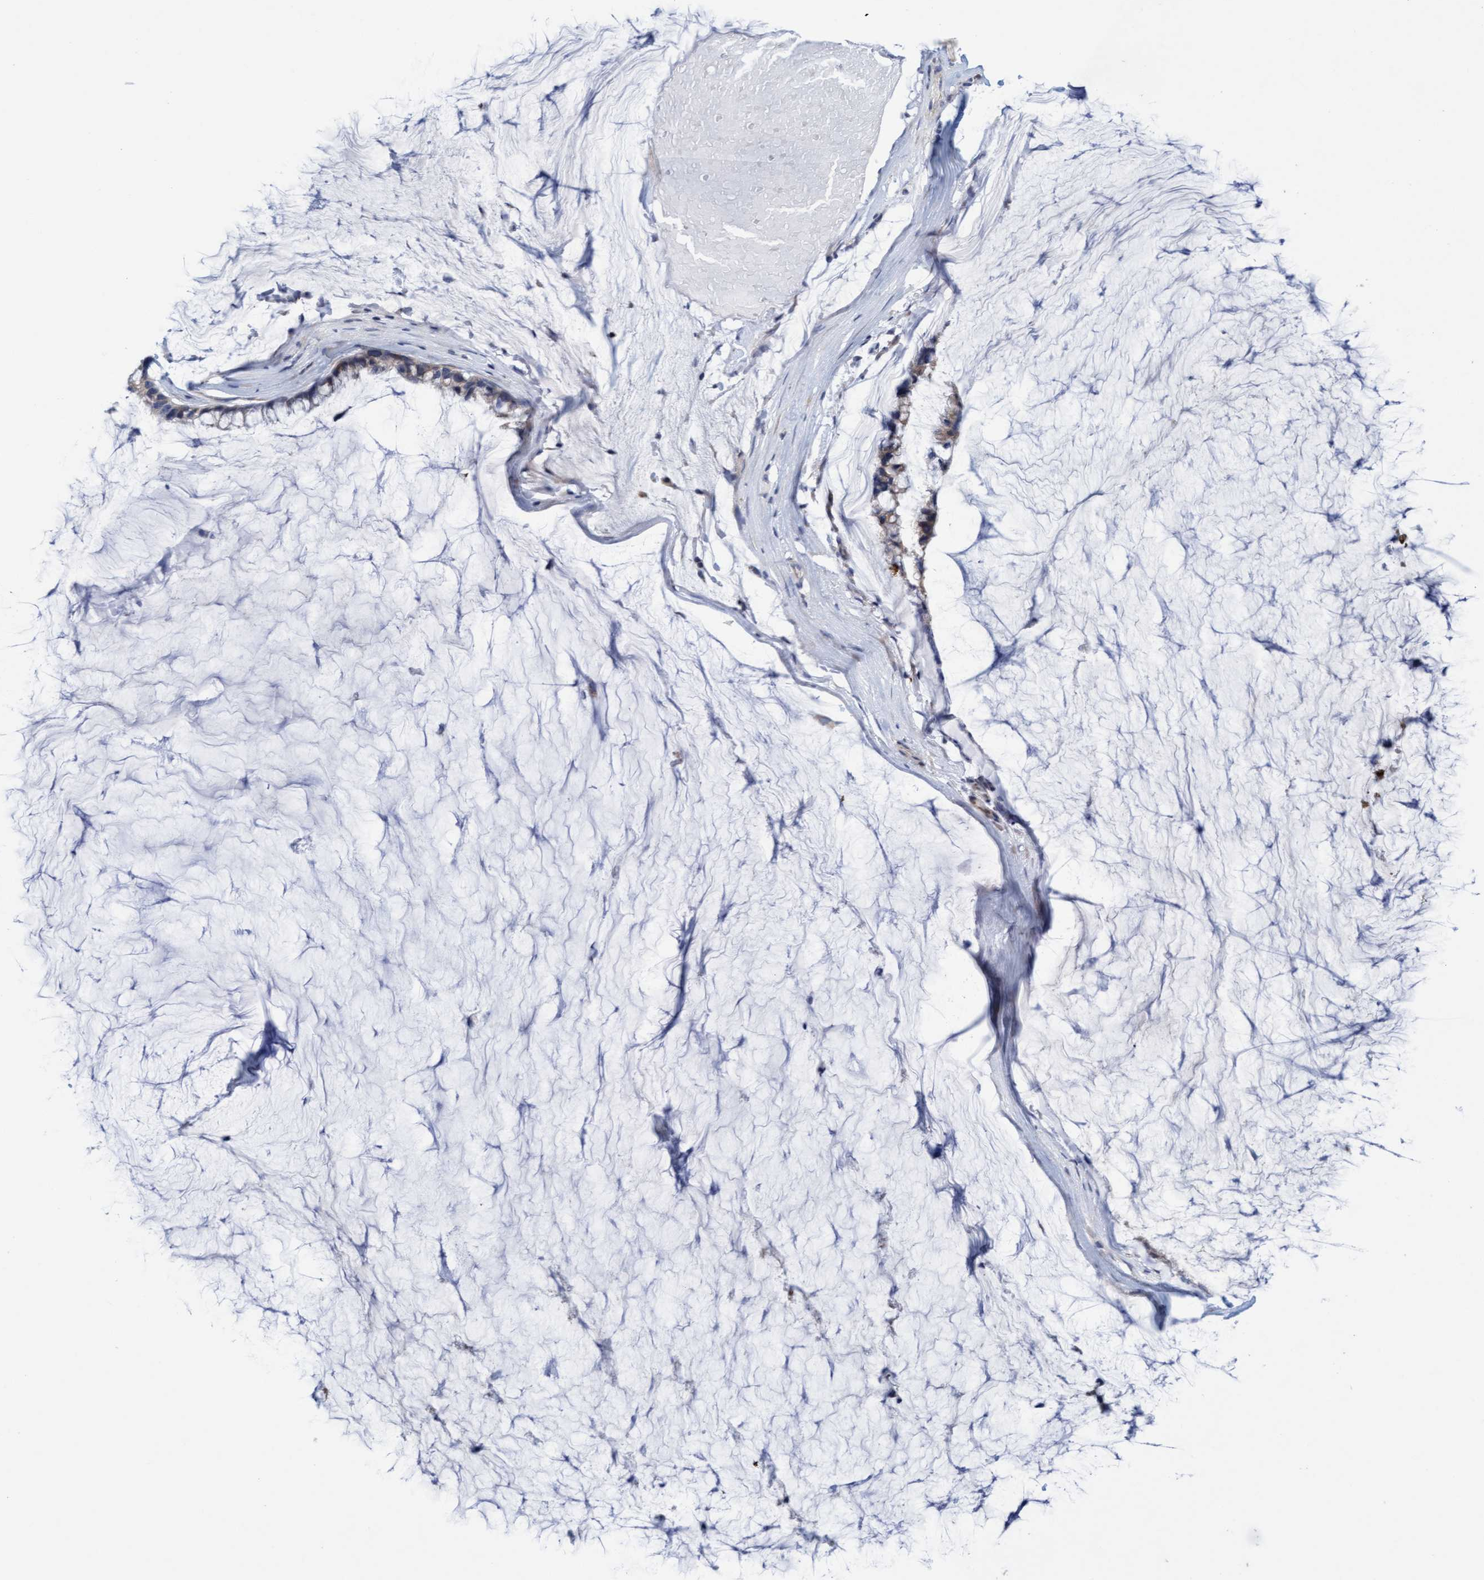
{"staining": {"intensity": "negative", "quantity": "none", "location": "none"}, "tissue": "ovarian cancer", "cell_type": "Tumor cells", "image_type": "cancer", "snomed": [{"axis": "morphology", "description": "Cystadenocarcinoma, mucinous, NOS"}, {"axis": "topography", "description": "Ovary"}], "caption": "Tumor cells are negative for brown protein staining in ovarian cancer (mucinous cystadenocarcinoma).", "gene": "SLC28A3", "patient": {"sex": "female", "age": 39}}